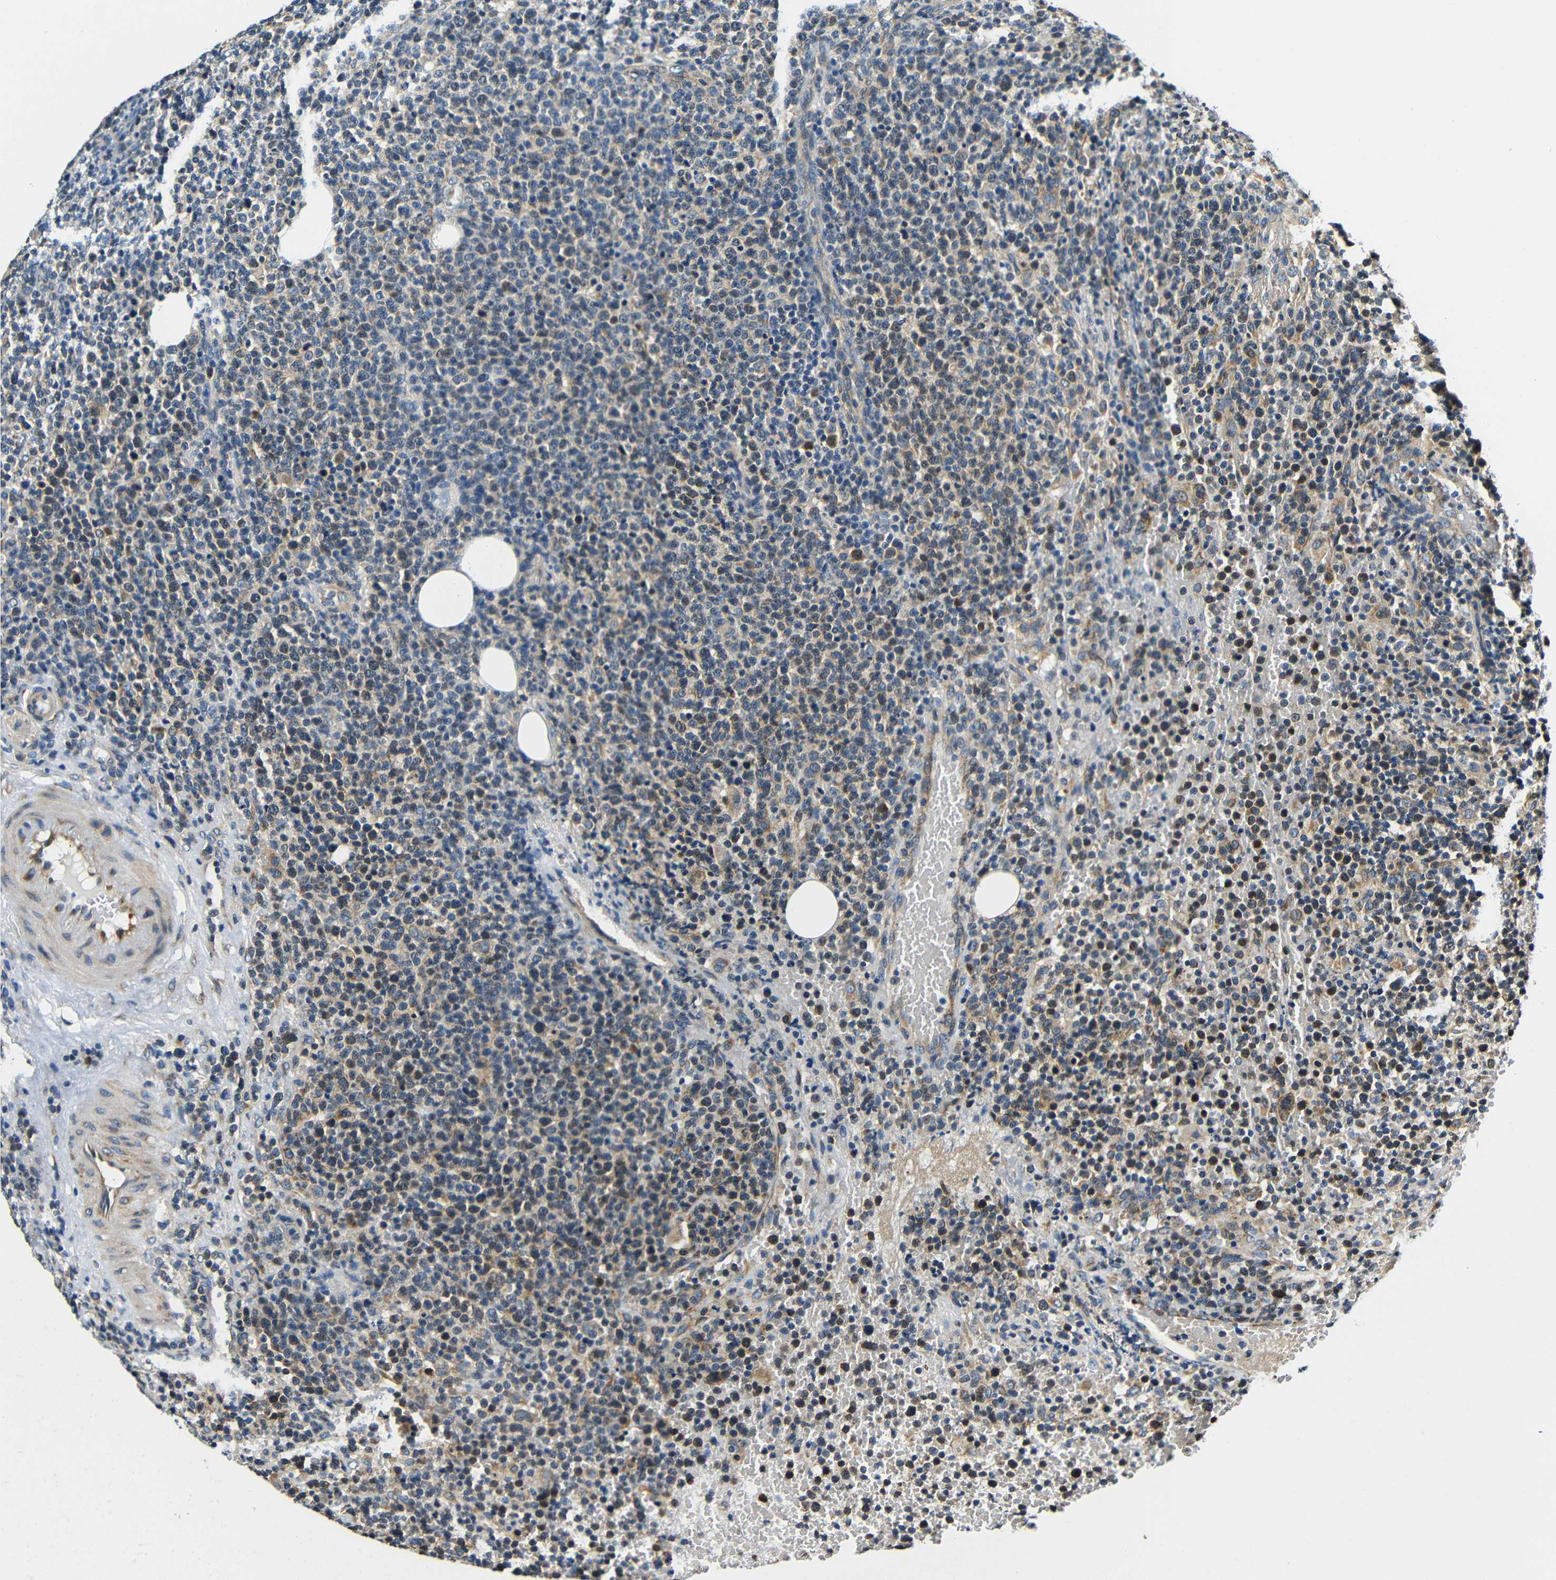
{"staining": {"intensity": "weak", "quantity": "25%-75%", "location": "cytoplasmic/membranous,nuclear"}, "tissue": "lymphoma", "cell_type": "Tumor cells", "image_type": "cancer", "snomed": [{"axis": "morphology", "description": "Malignant lymphoma, non-Hodgkin's type, High grade"}, {"axis": "topography", "description": "Lymph node"}], "caption": "This photomicrograph displays immunohistochemistry staining of malignant lymphoma, non-Hodgkin's type (high-grade), with low weak cytoplasmic/membranous and nuclear staining in approximately 25%-75% of tumor cells.", "gene": "VAPB", "patient": {"sex": "male", "age": 61}}